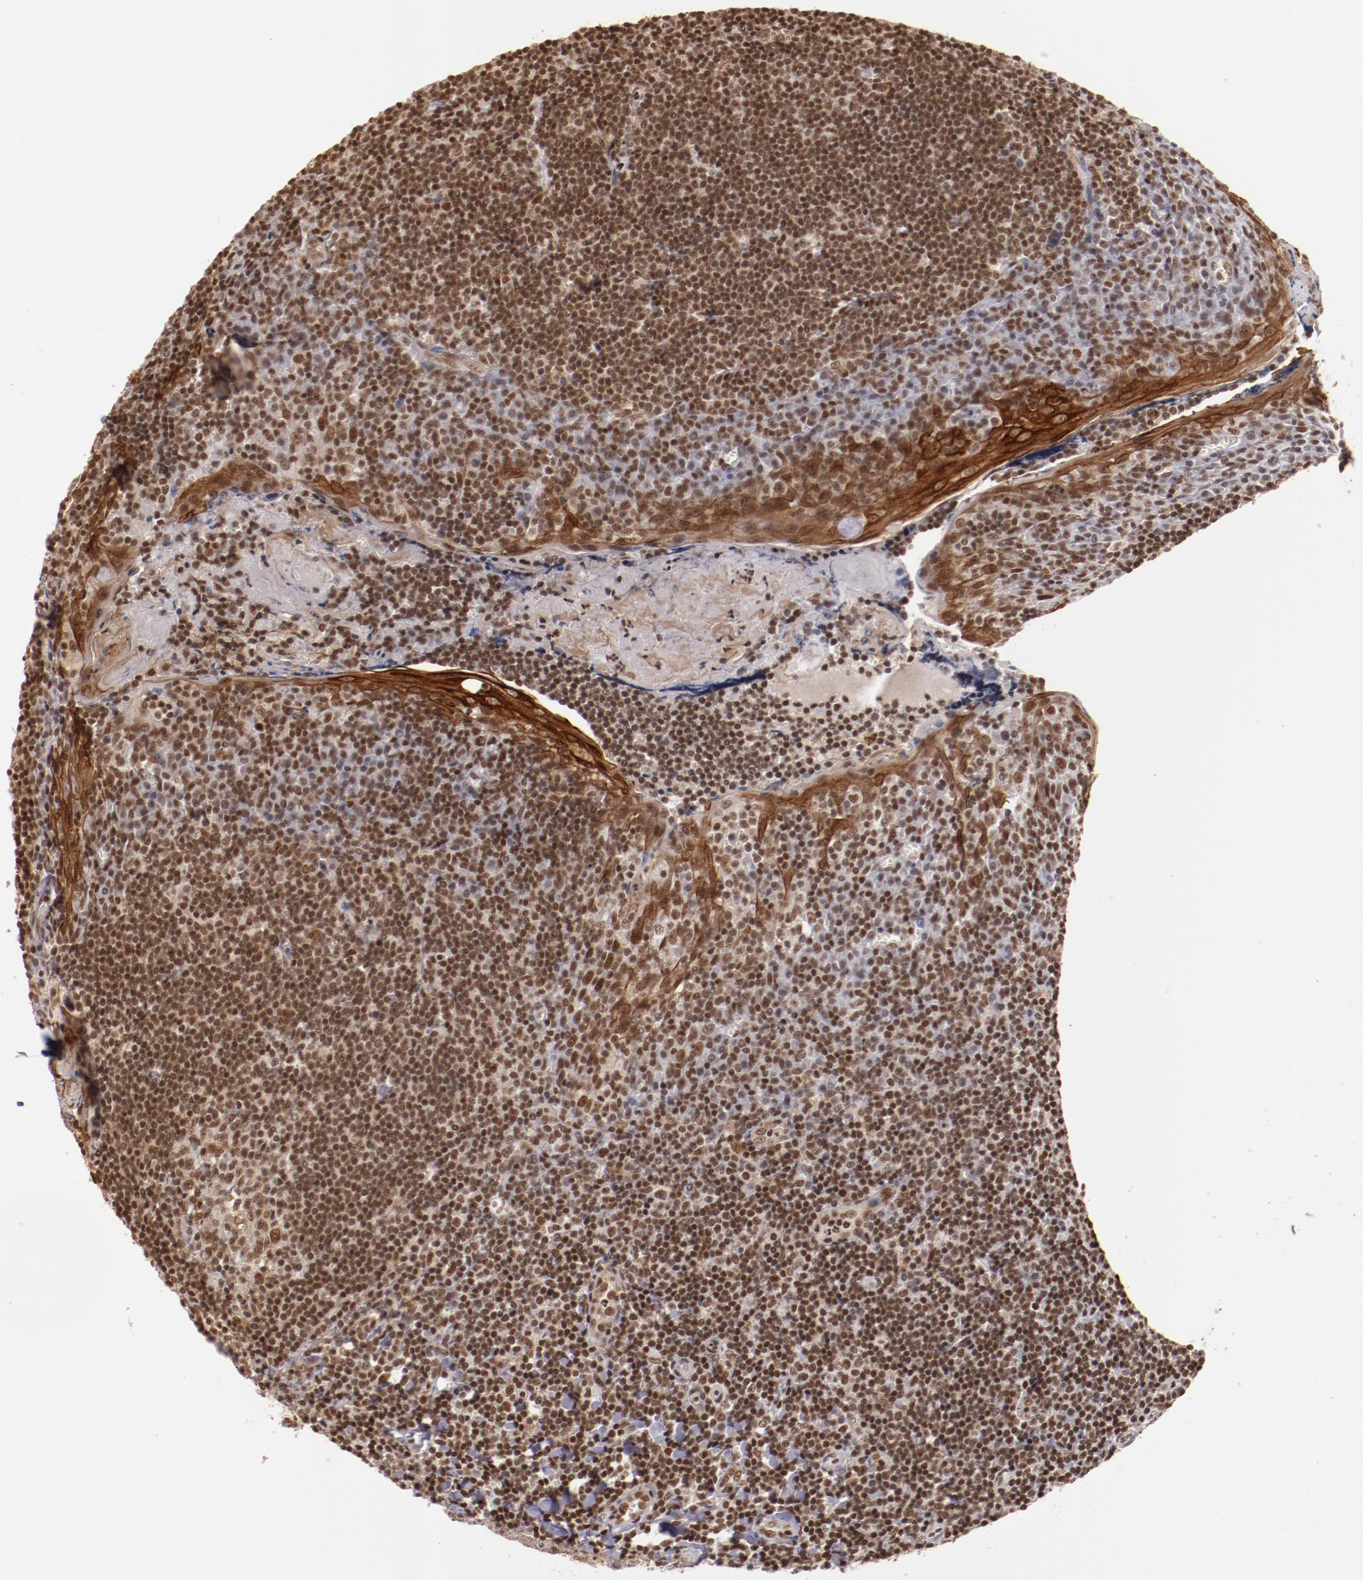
{"staining": {"intensity": "moderate", "quantity": ">75%", "location": "nuclear"}, "tissue": "tonsil", "cell_type": "Germinal center cells", "image_type": "normal", "snomed": [{"axis": "morphology", "description": "Normal tissue, NOS"}, {"axis": "topography", "description": "Tonsil"}], "caption": "Protein staining of normal tonsil displays moderate nuclear staining in approximately >75% of germinal center cells.", "gene": "STAG2", "patient": {"sex": "male", "age": 20}}